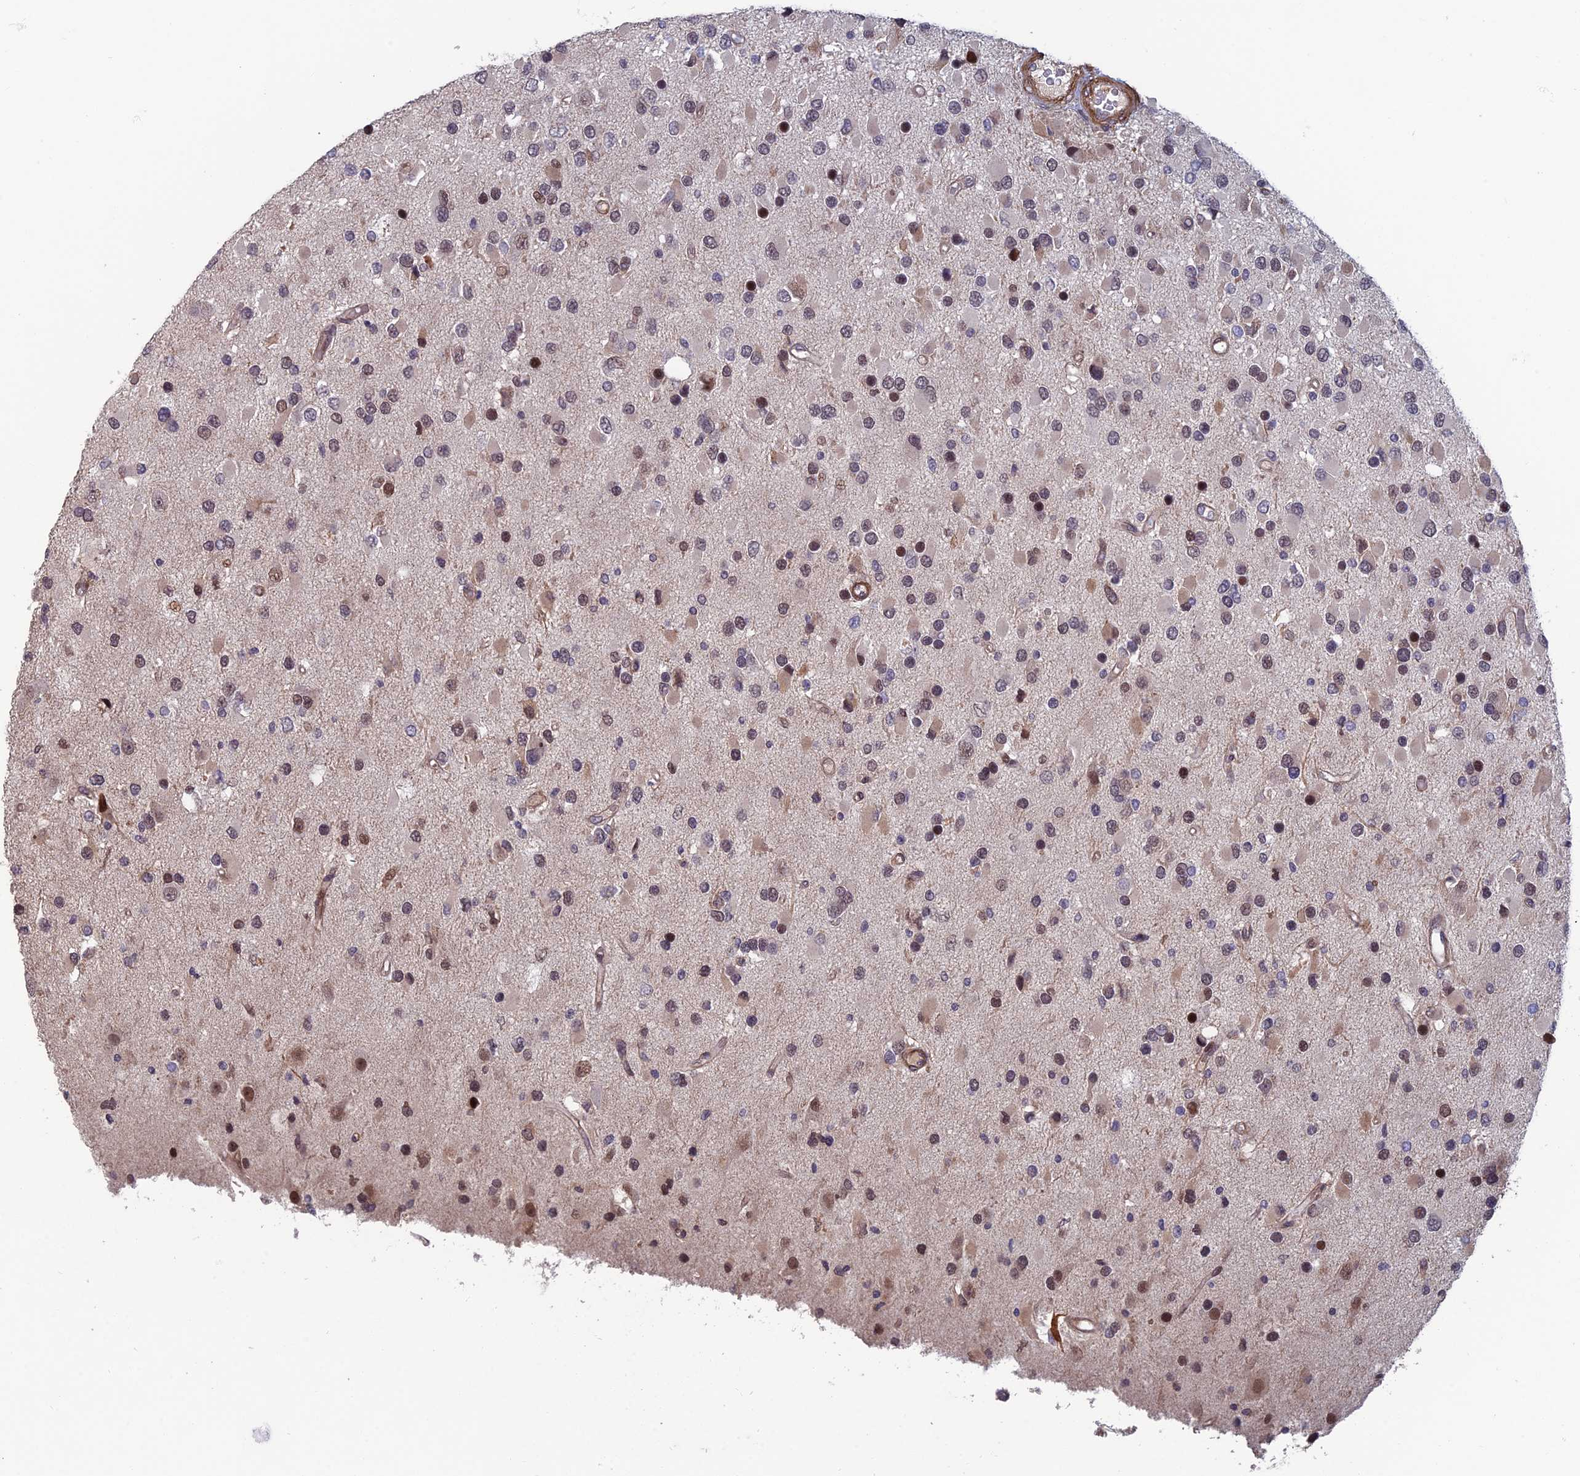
{"staining": {"intensity": "moderate", "quantity": "<25%", "location": "nuclear"}, "tissue": "glioma", "cell_type": "Tumor cells", "image_type": "cancer", "snomed": [{"axis": "morphology", "description": "Glioma, malignant, High grade"}, {"axis": "topography", "description": "Brain"}], "caption": "About <25% of tumor cells in human glioma show moderate nuclear protein staining as visualized by brown immunohistochemical staining.", "gene": "CCDC183", "patient": {"sex": "male", "age": 53}}